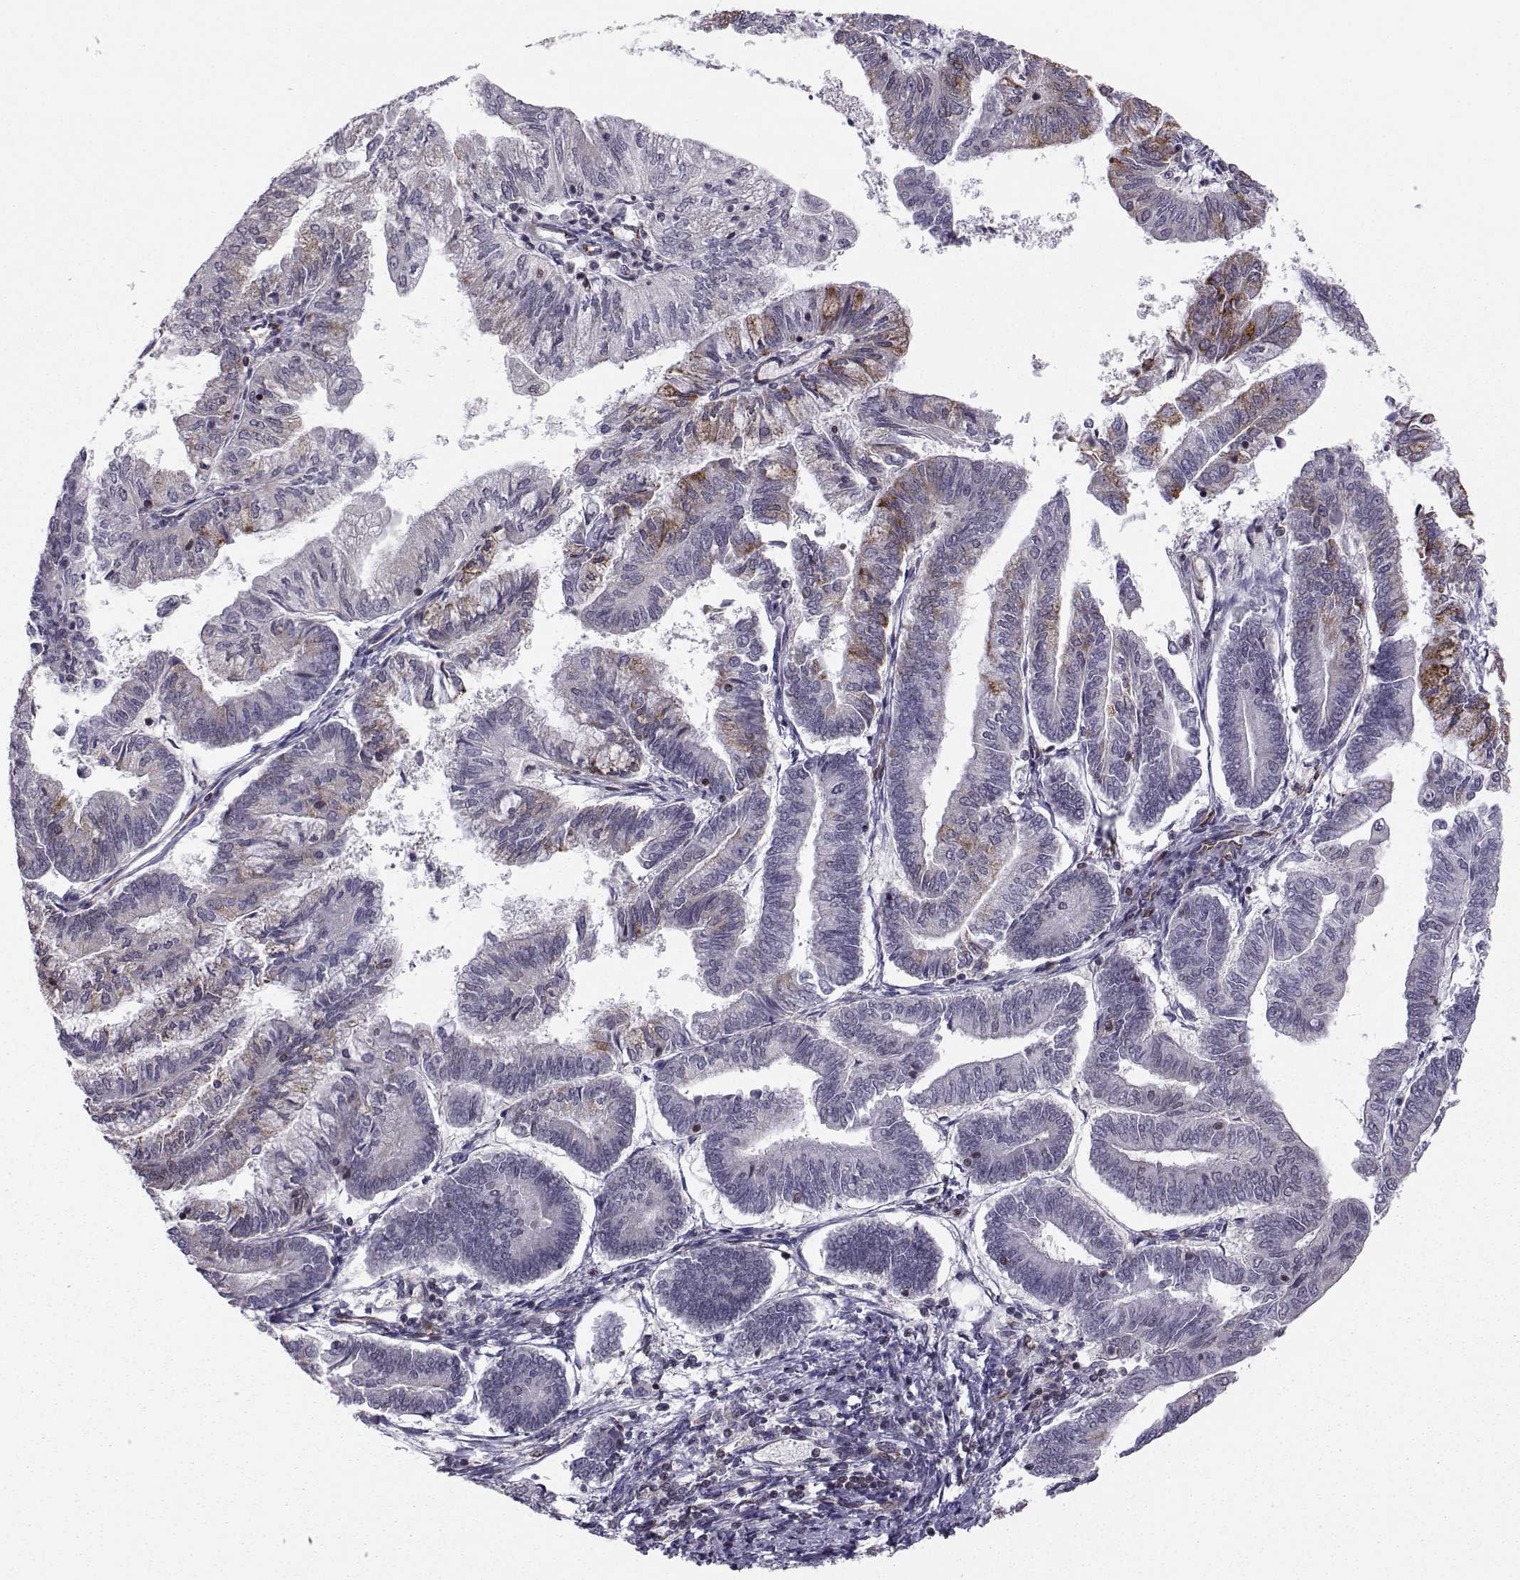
{"staining": {"intensity": "moderate", "quantity": "<25%", "location": "cytoplasmic/membranous"}, "tissue": "endometrial cancer", "cell_type": "Tumor cells", "image_type": "cancer", "snomed": [{"axis": "morphology", "description": "Adenocarcinoma, NOS"}, {"axis": "topography", "description": "Endometrium"}], "caption": "Tumor cells display moderate cytoplasmic/membranous positivity in about <25% of cells in adenocarcinoma (endometrial).", "gene": "KIF13B", "patient": {"sex": "female", "age": 55}}